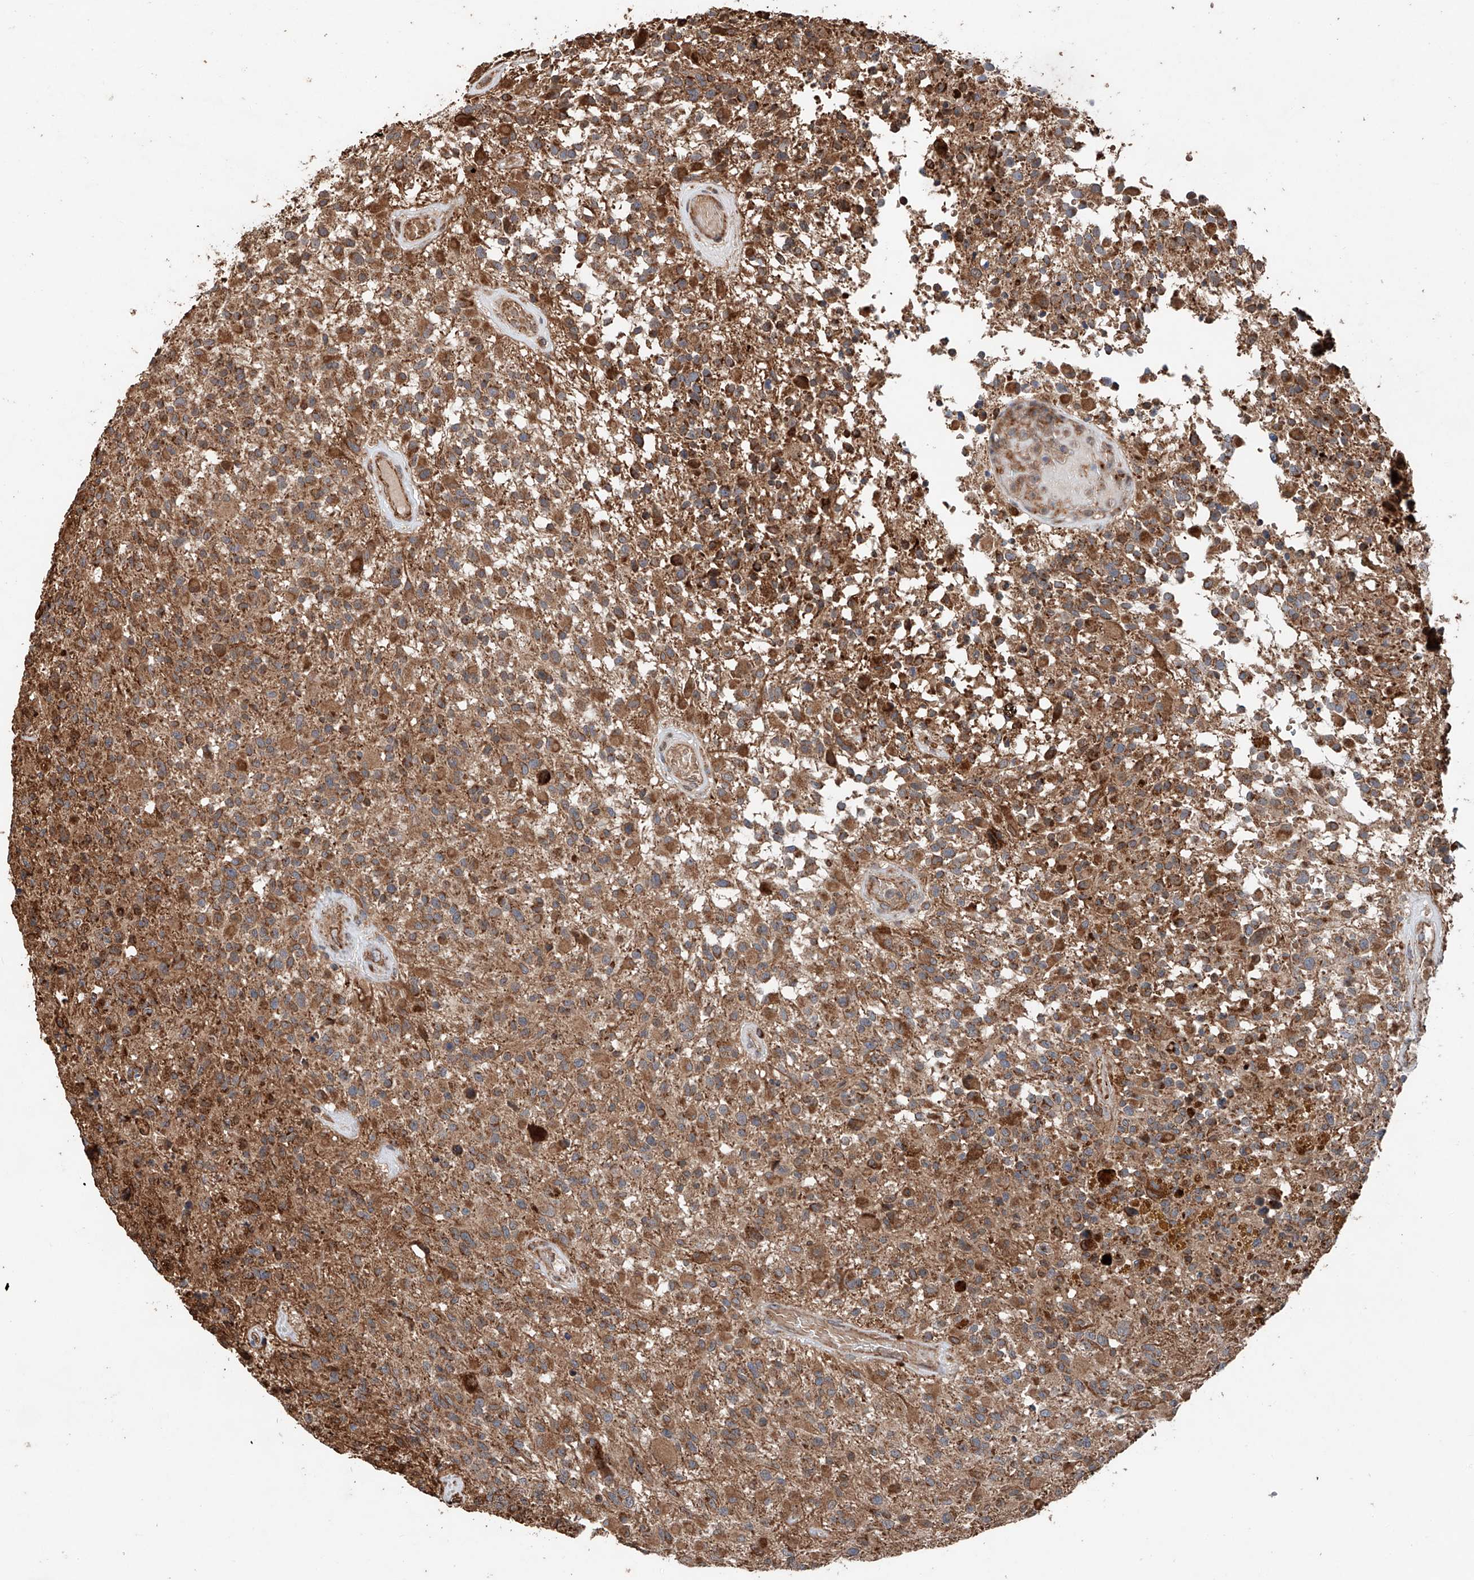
{"staining": {"intensity": "strong", "quantity": "25%-75%", "location": "cytoplasmic/membranous"}, "tissue": "glioma", "cell_type": "Tumor cells", "image_type": "cancer", "snomed": [{"axis": "morphology", "description": "Glioma, malignant, High grade"}, {"axis": "morphology", "description": "Glioblastoma, NOS"}, {"axis": "topography", "description": "Brain"}], "caption": "Glioma was stained to show a protein in brown. There is high levels of strong cytoplasmic/membranous expression in approximately 25%-75% of tumor cells.", "gene": "AP4B1", "patient": {"sex": "male", "age": 60}}